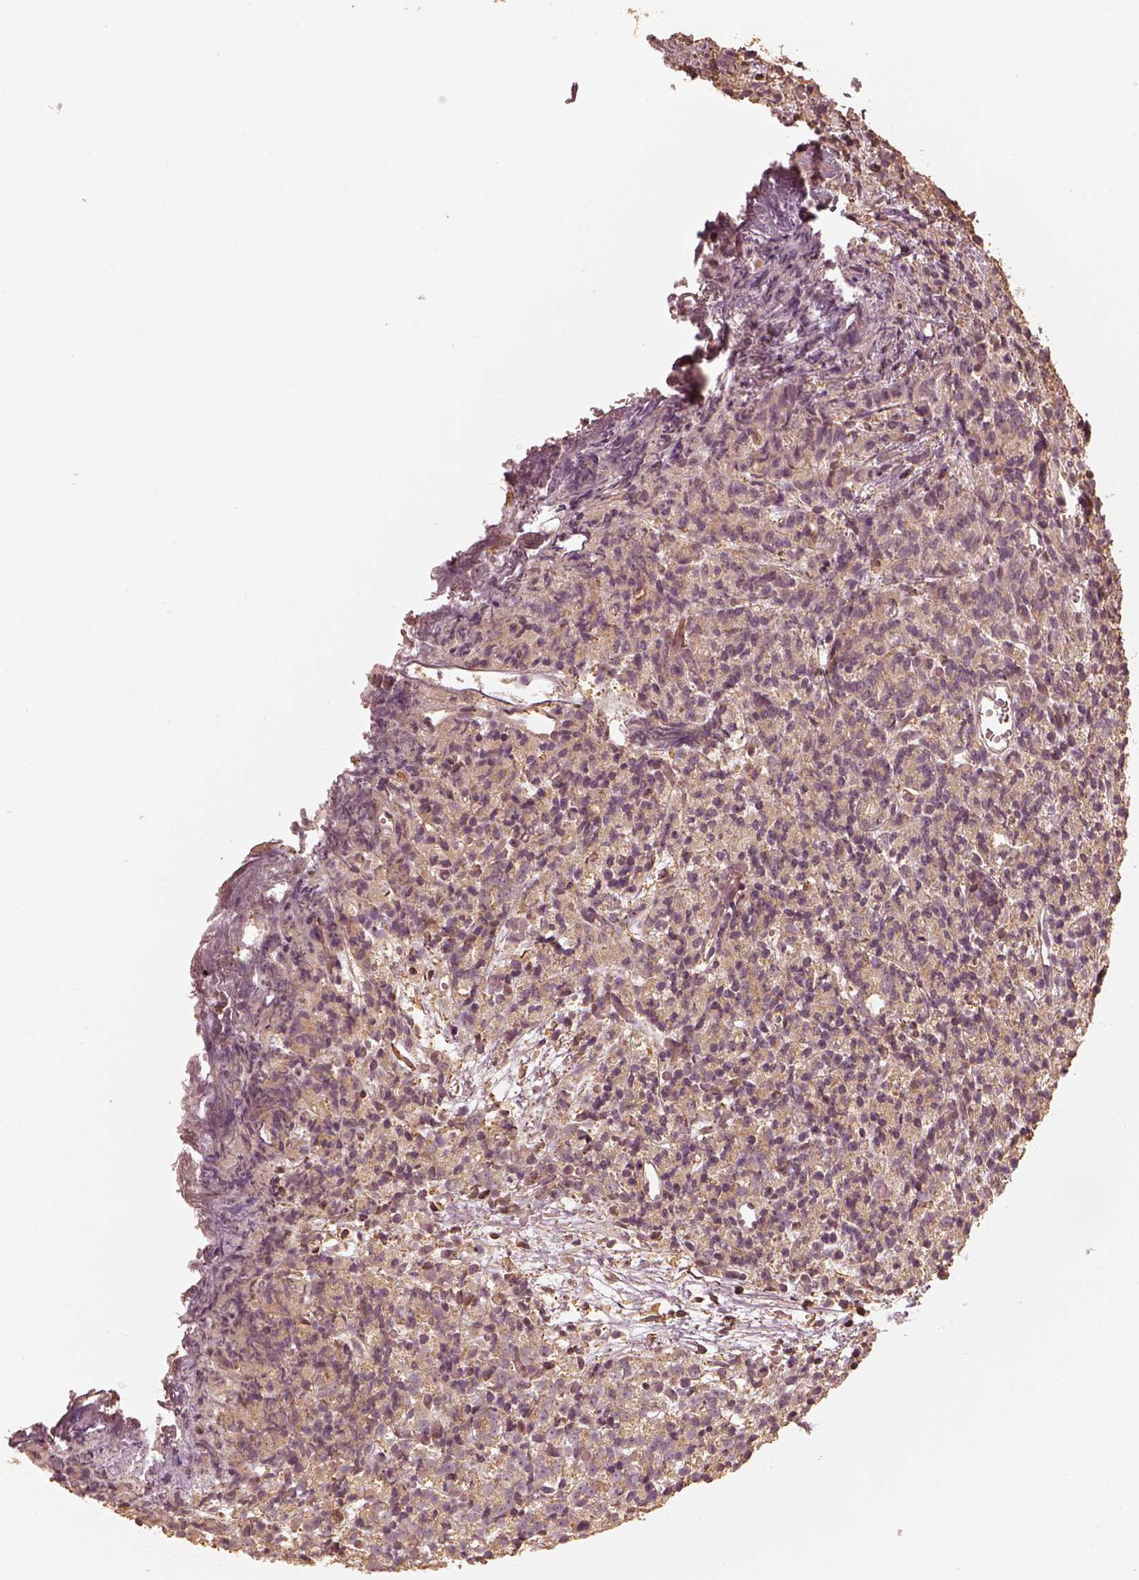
{"staining": {"intensity": "weak", "quantity": "25%-75%", "location": "cytoplasmic/membranous"}, "tissue": "prostate cancer", "cell_type": "Tumor cells", "image_type": "cancer", "snomed": [{"axis": "morphology", "description": "Adenocarcinoma, High grade"}, {"axis": "topography", "description": "Prostate"}], "caption": "Immunohistochemical staining of prostate cancer (high-grade adenocarcinoma) demonstrates low levels of weak cytoplasmic/membranous positivity in about 25%-75% of tumor cells. (Brightfield microscopy of DAB IHC at high magnification).", "gene": "WDR7", "patient": {"sex": "male", "age": 53}}